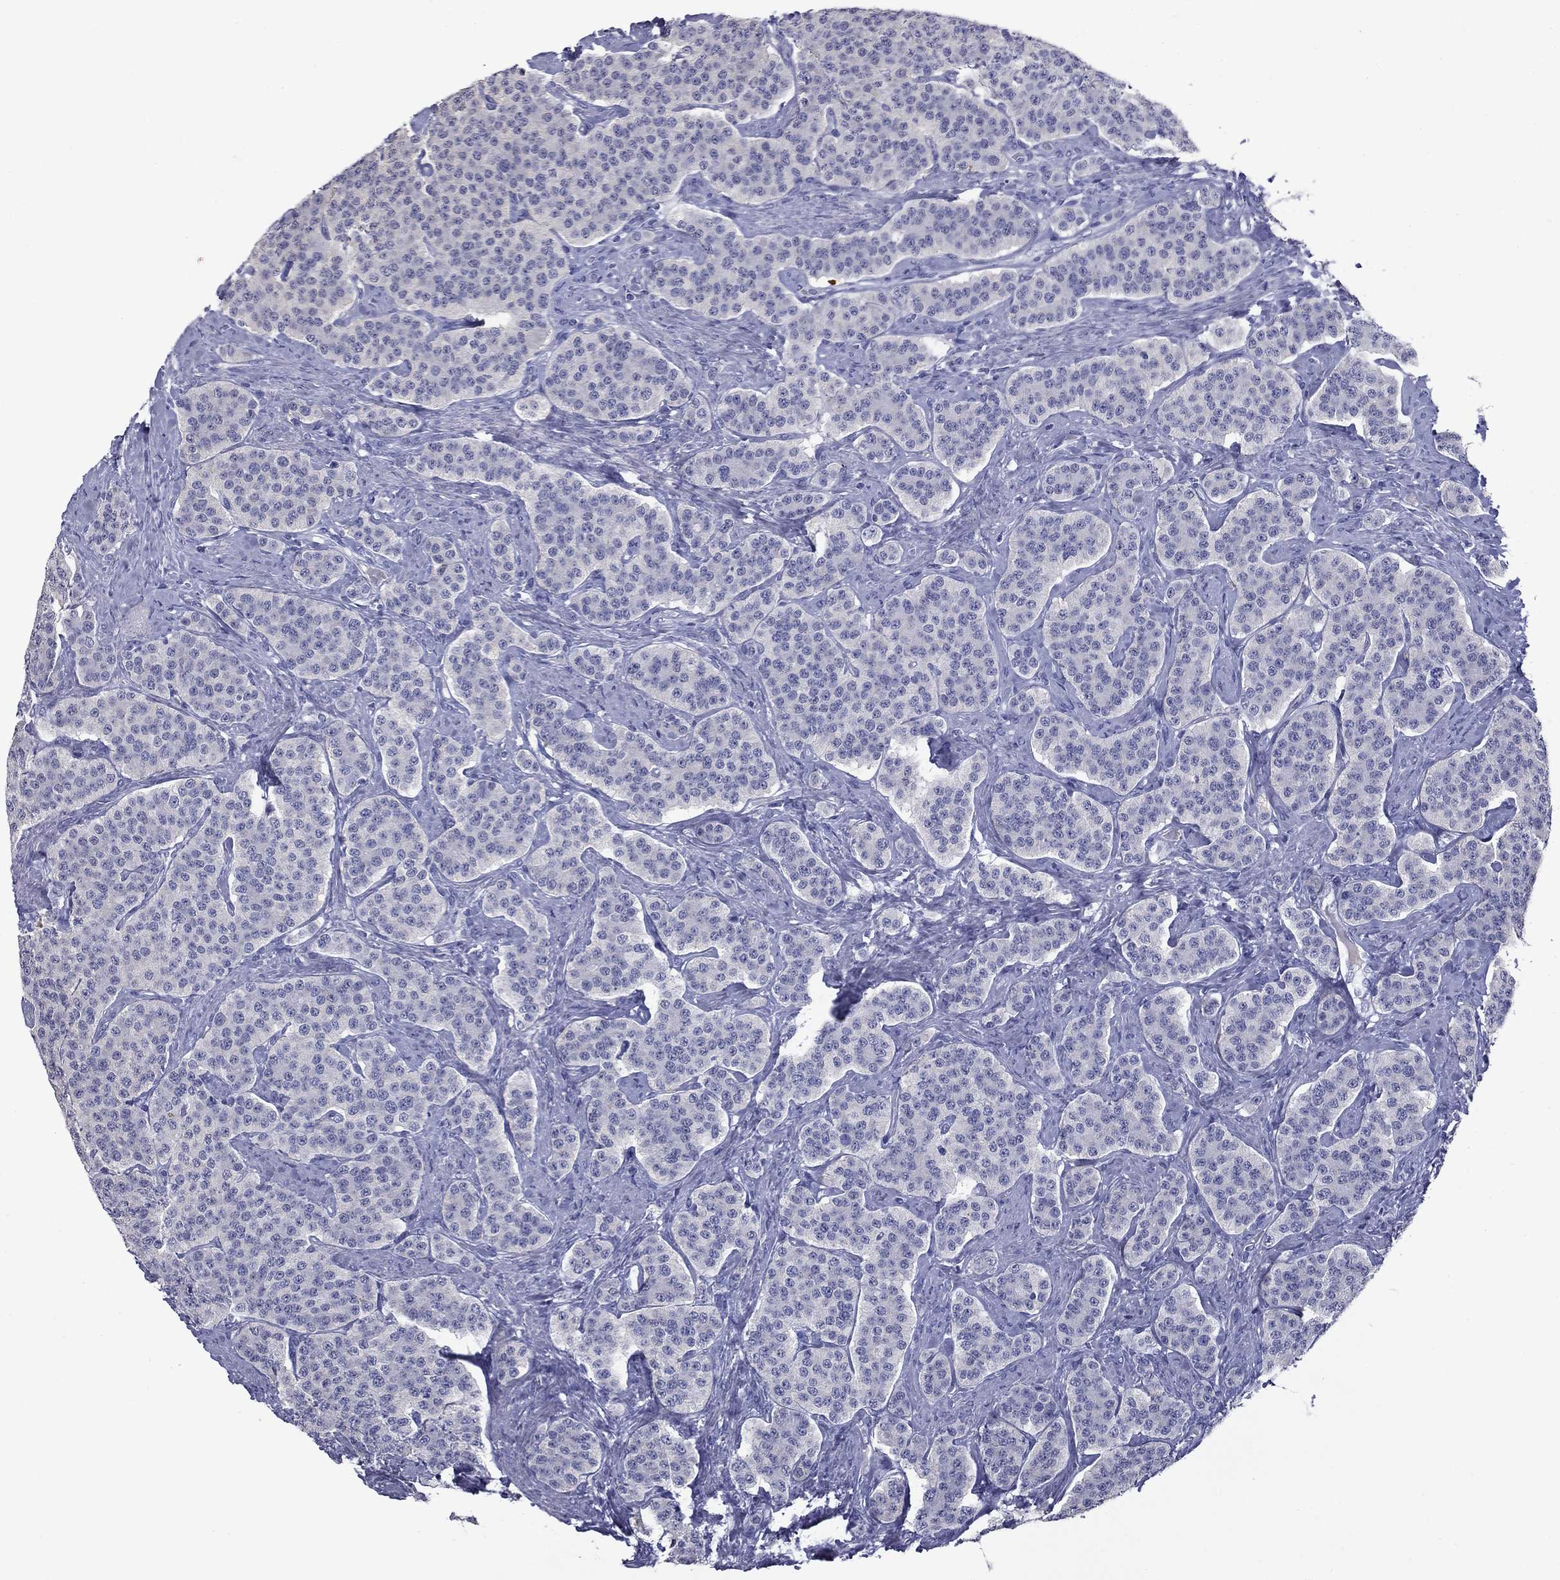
{"staining": {"intensity": "negative", "quantity": "none", "location": "none"}, "tissue": "carcinoid", "cell_type": "Tumor cells", "image_type": "cancer", "snomed": [{"axis": "morphology", "description": "Carcinoid, malignant, NOS"}, {"axis": "topography", "description": "Small intestine"}], "caption": "An IHC histopathology image of carcinoid is shown. There is no staining in tumor cells of carcinoid.", "gene": "CFAP119", "patient": {"sex": "female", "age": 58}}